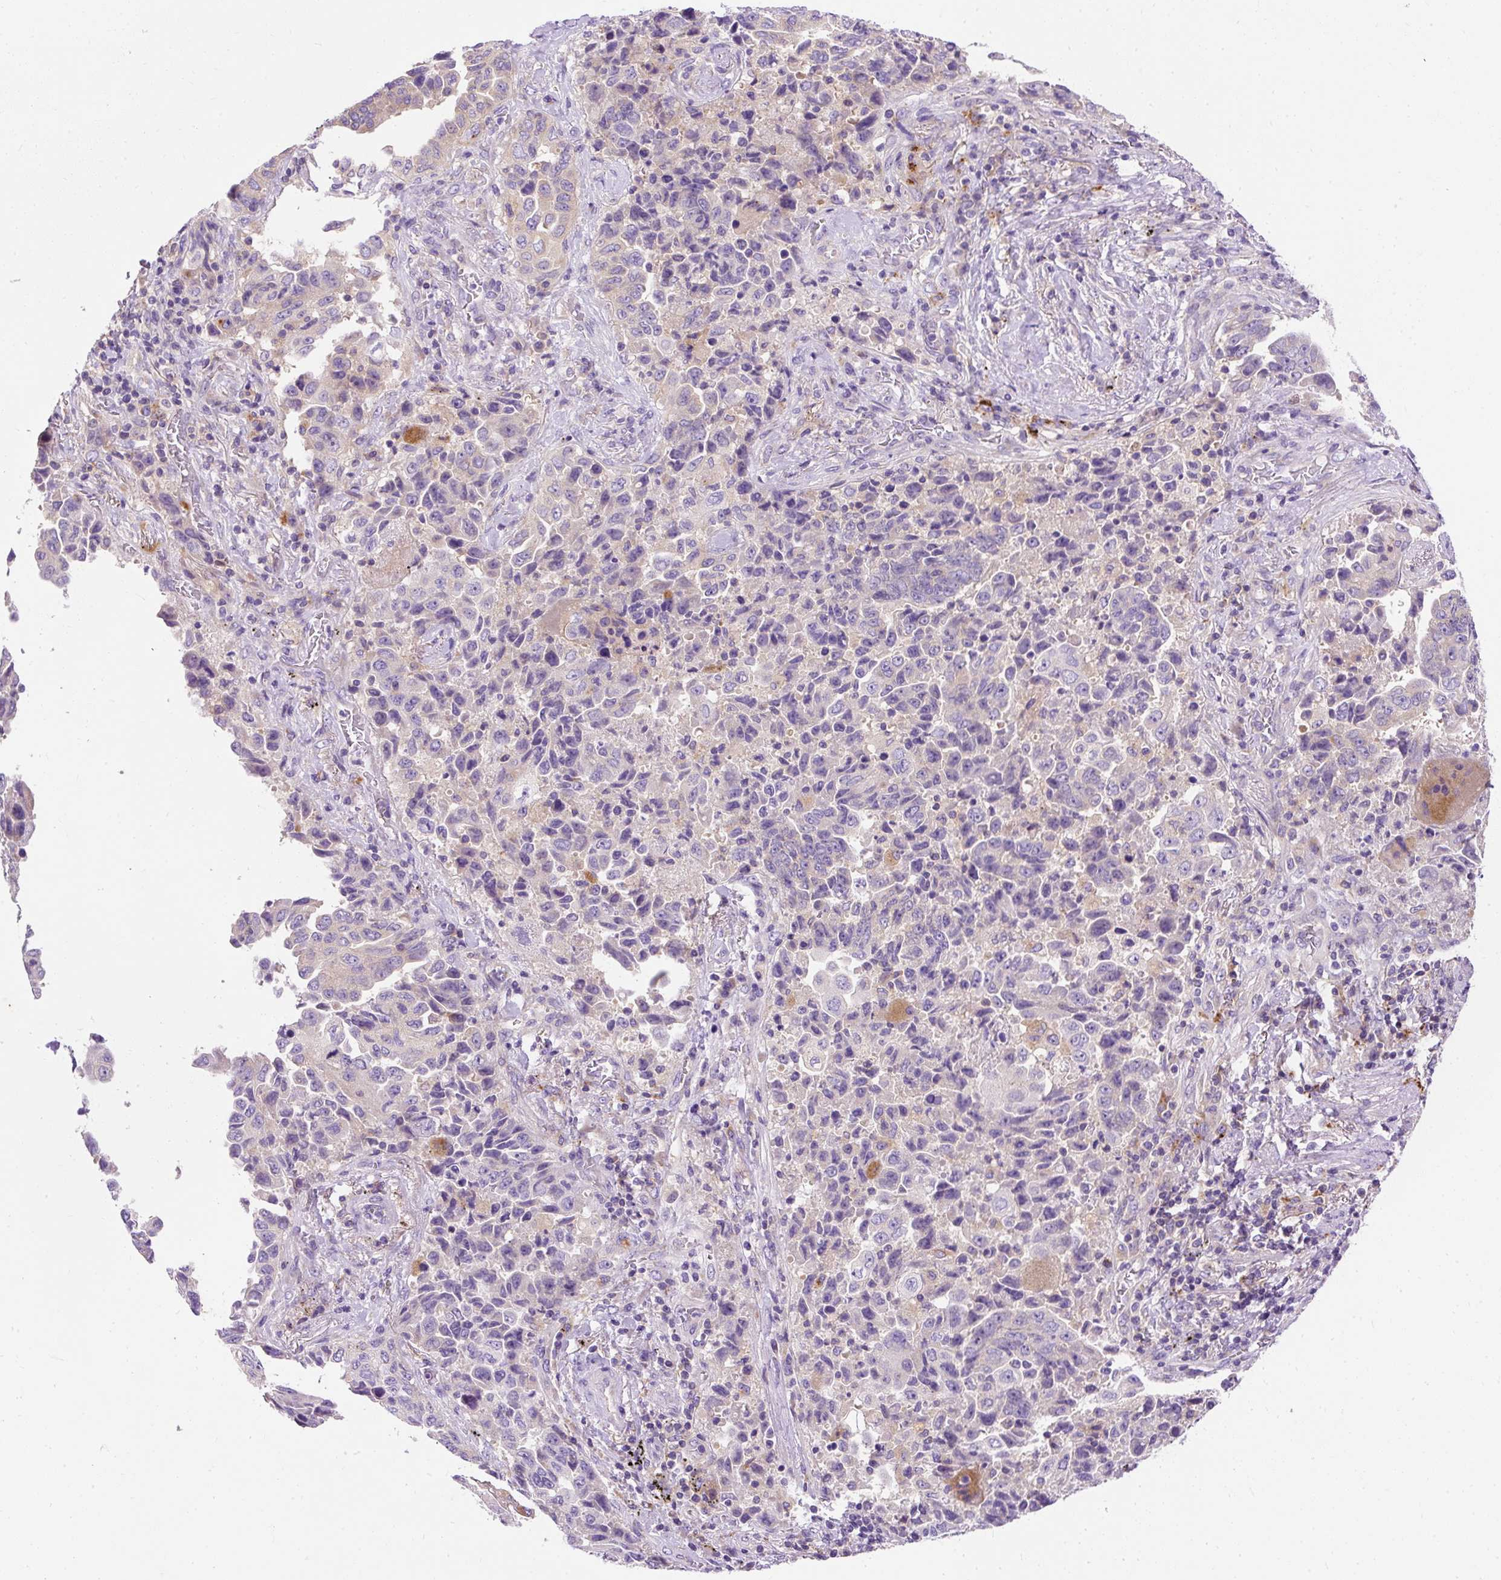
{"staining": {"intensity": "negative", "quantity": "none", "location": "none"}, "tissue": "lung cancer", "cell_type": "Tumor cells", "image_type": "cancer", "snomed": [{"axis": "morphology", "description": "Adenocarcinoma, NOS"}, {"axis": "topography", "description": "Lung"}], "caption": "IHC of human lung cancer exhibits no positivity in tumor cells.", "gene": "OR4K15", "patient": {"sex": "female", "age": 51}}